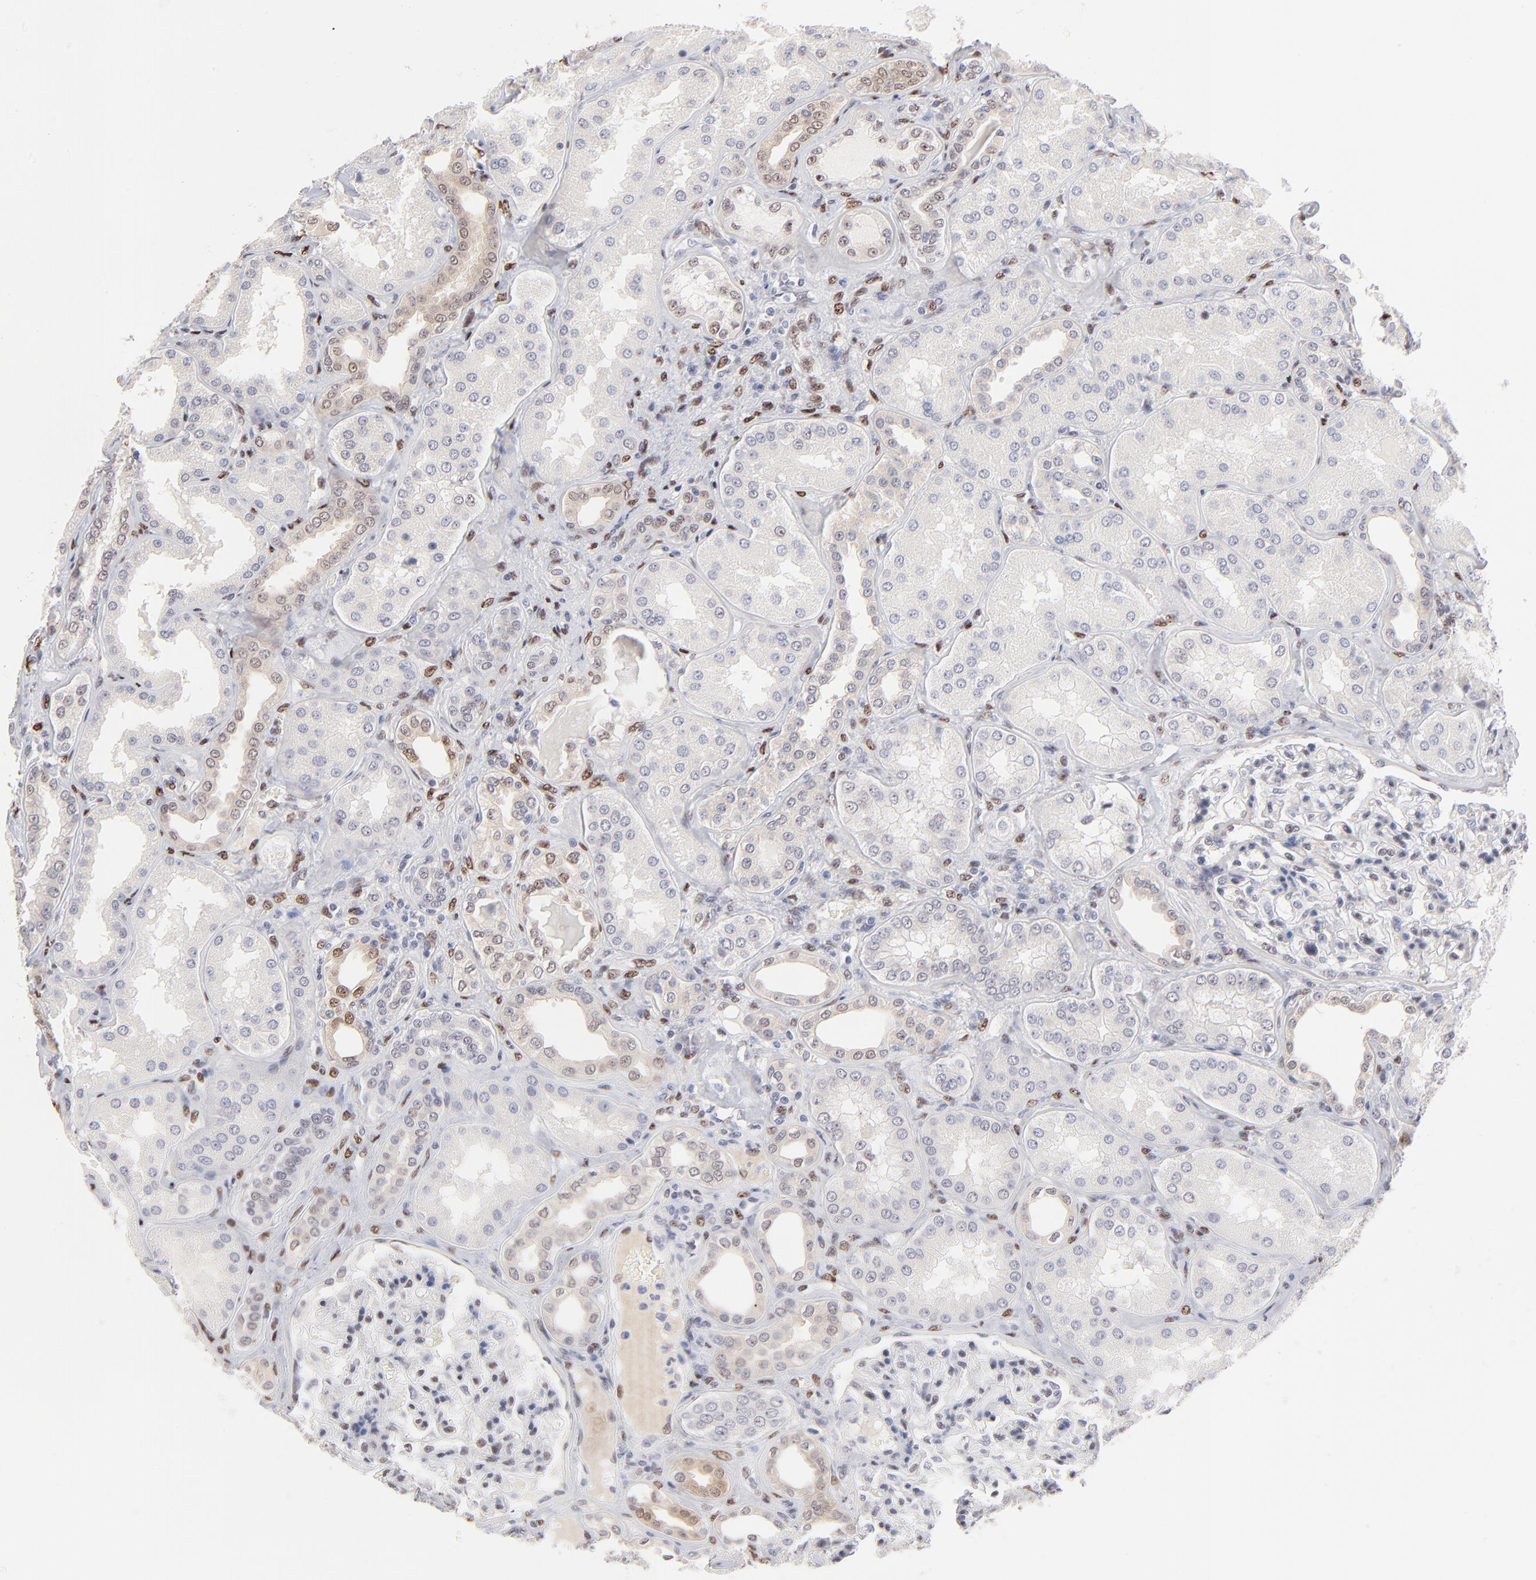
{"staining": {"intensity": "negative", "quantity": "none", "location": "none"}, "tissue": "kidney", "cell_type": "Cells in glomeruli", "image_type": "normal", "snomed": [{"axis": "morphology", "description": "Normal tissue, NOS"}, {"axis": "topography", "description": "Kidney"}], "caption": "Histopathology image shows no protein staining in cells in glomeruli of unremarkable kidney.", "gene": "STAT3", "patient": {"sex": "female", "age": 56}}